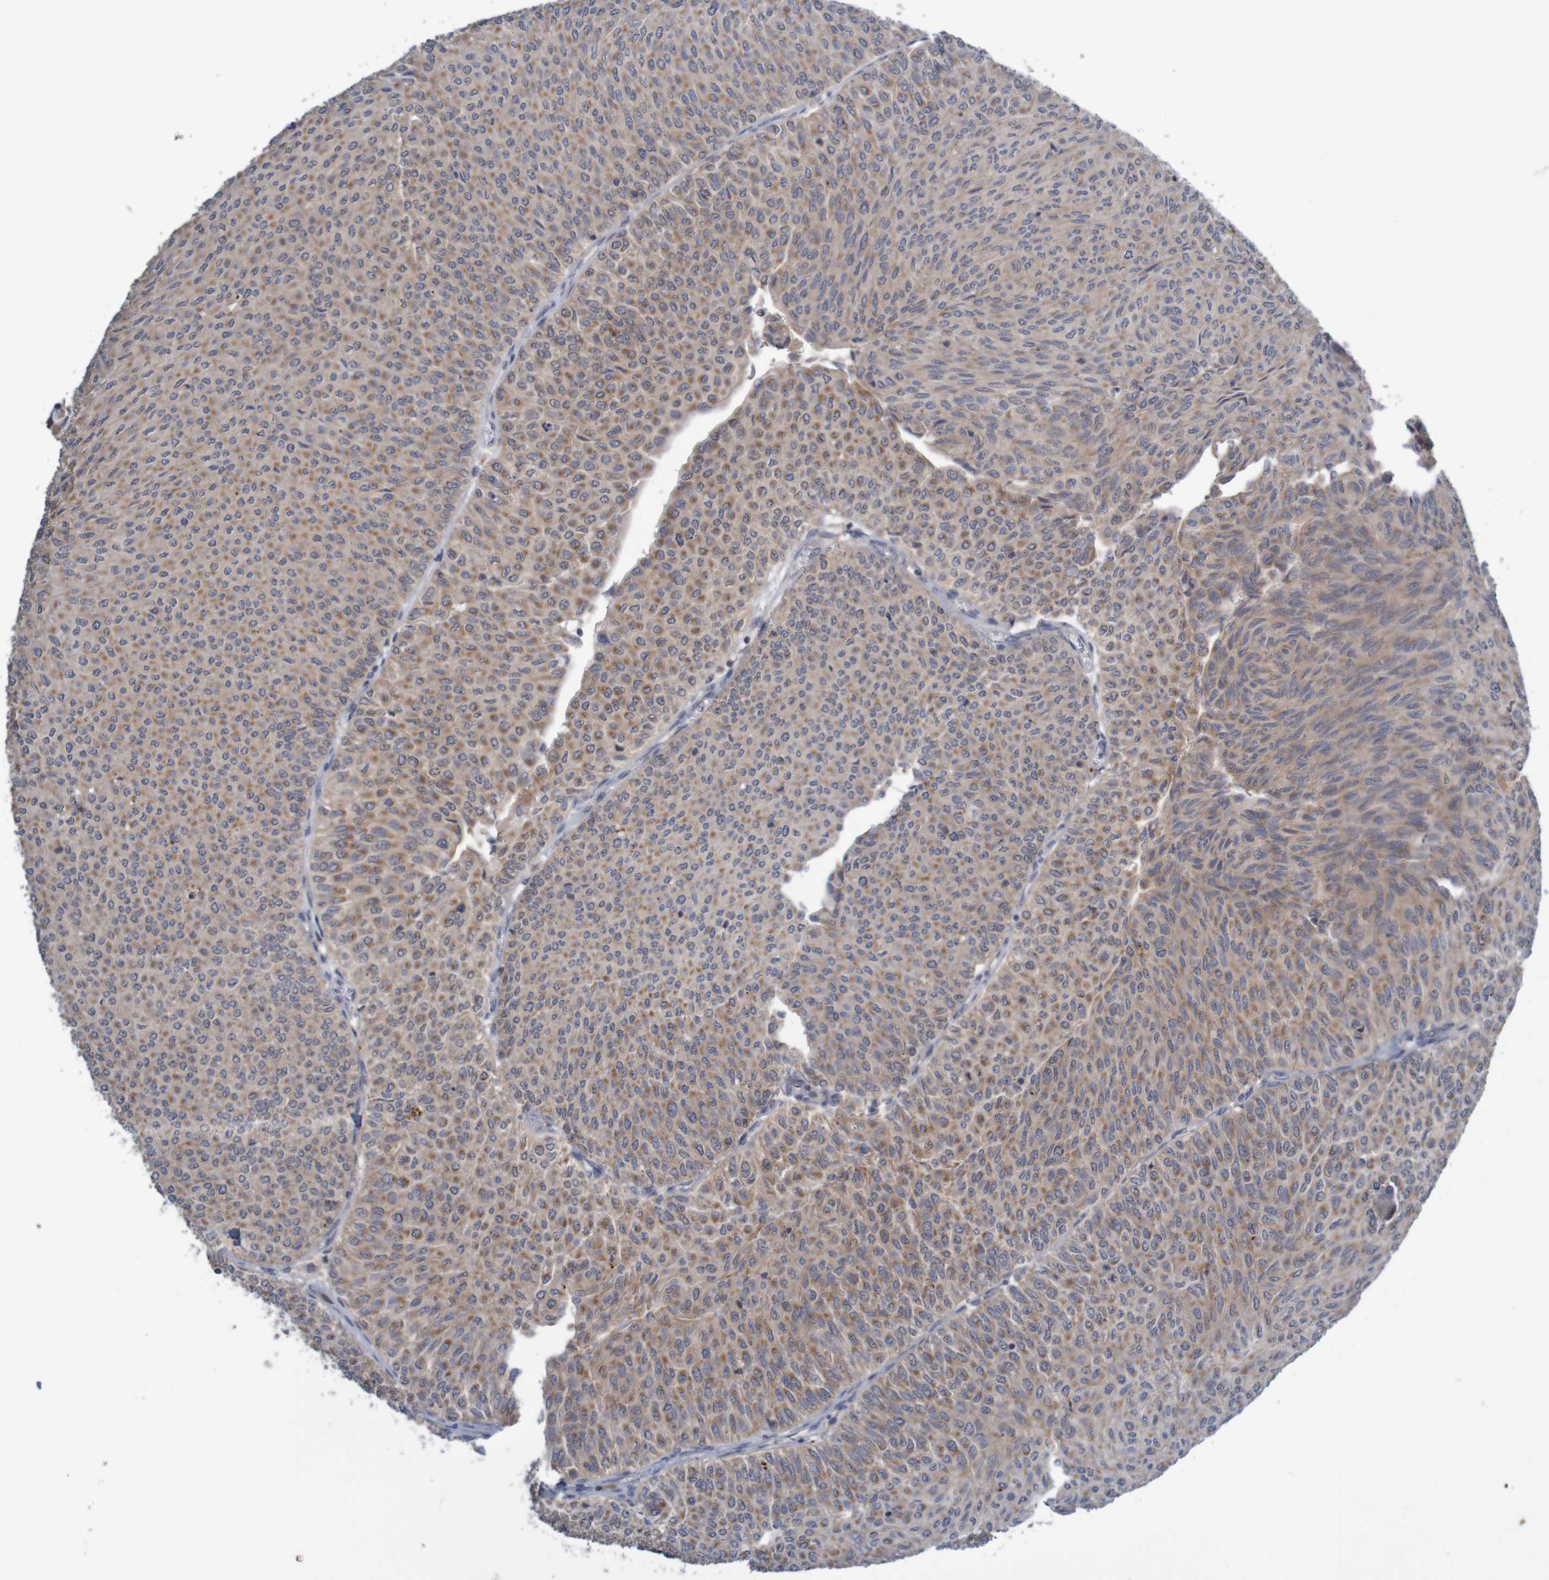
{"staining": {"intensity": "moderate", "quantity": ">75%", "location": "cytoplasmic/membranous"}, "tissue": "urothelial cancer", "cell_type": "Tumor cells", "image_type": "cancer", "snomed": [{"axis": "morphology", "description": "Urothelial carcinoma, Low grade"}, {"axis": "topography", "description": "Urinary bladder"}], "caption": "Immunohistochemical staining of human urothelial cancer displays moderate cytoplasmic/membranous protein staining in approximately >75% of tumor cells.", "gene": "ANKK1", "patient": {"sex": "male", "age": 78}}